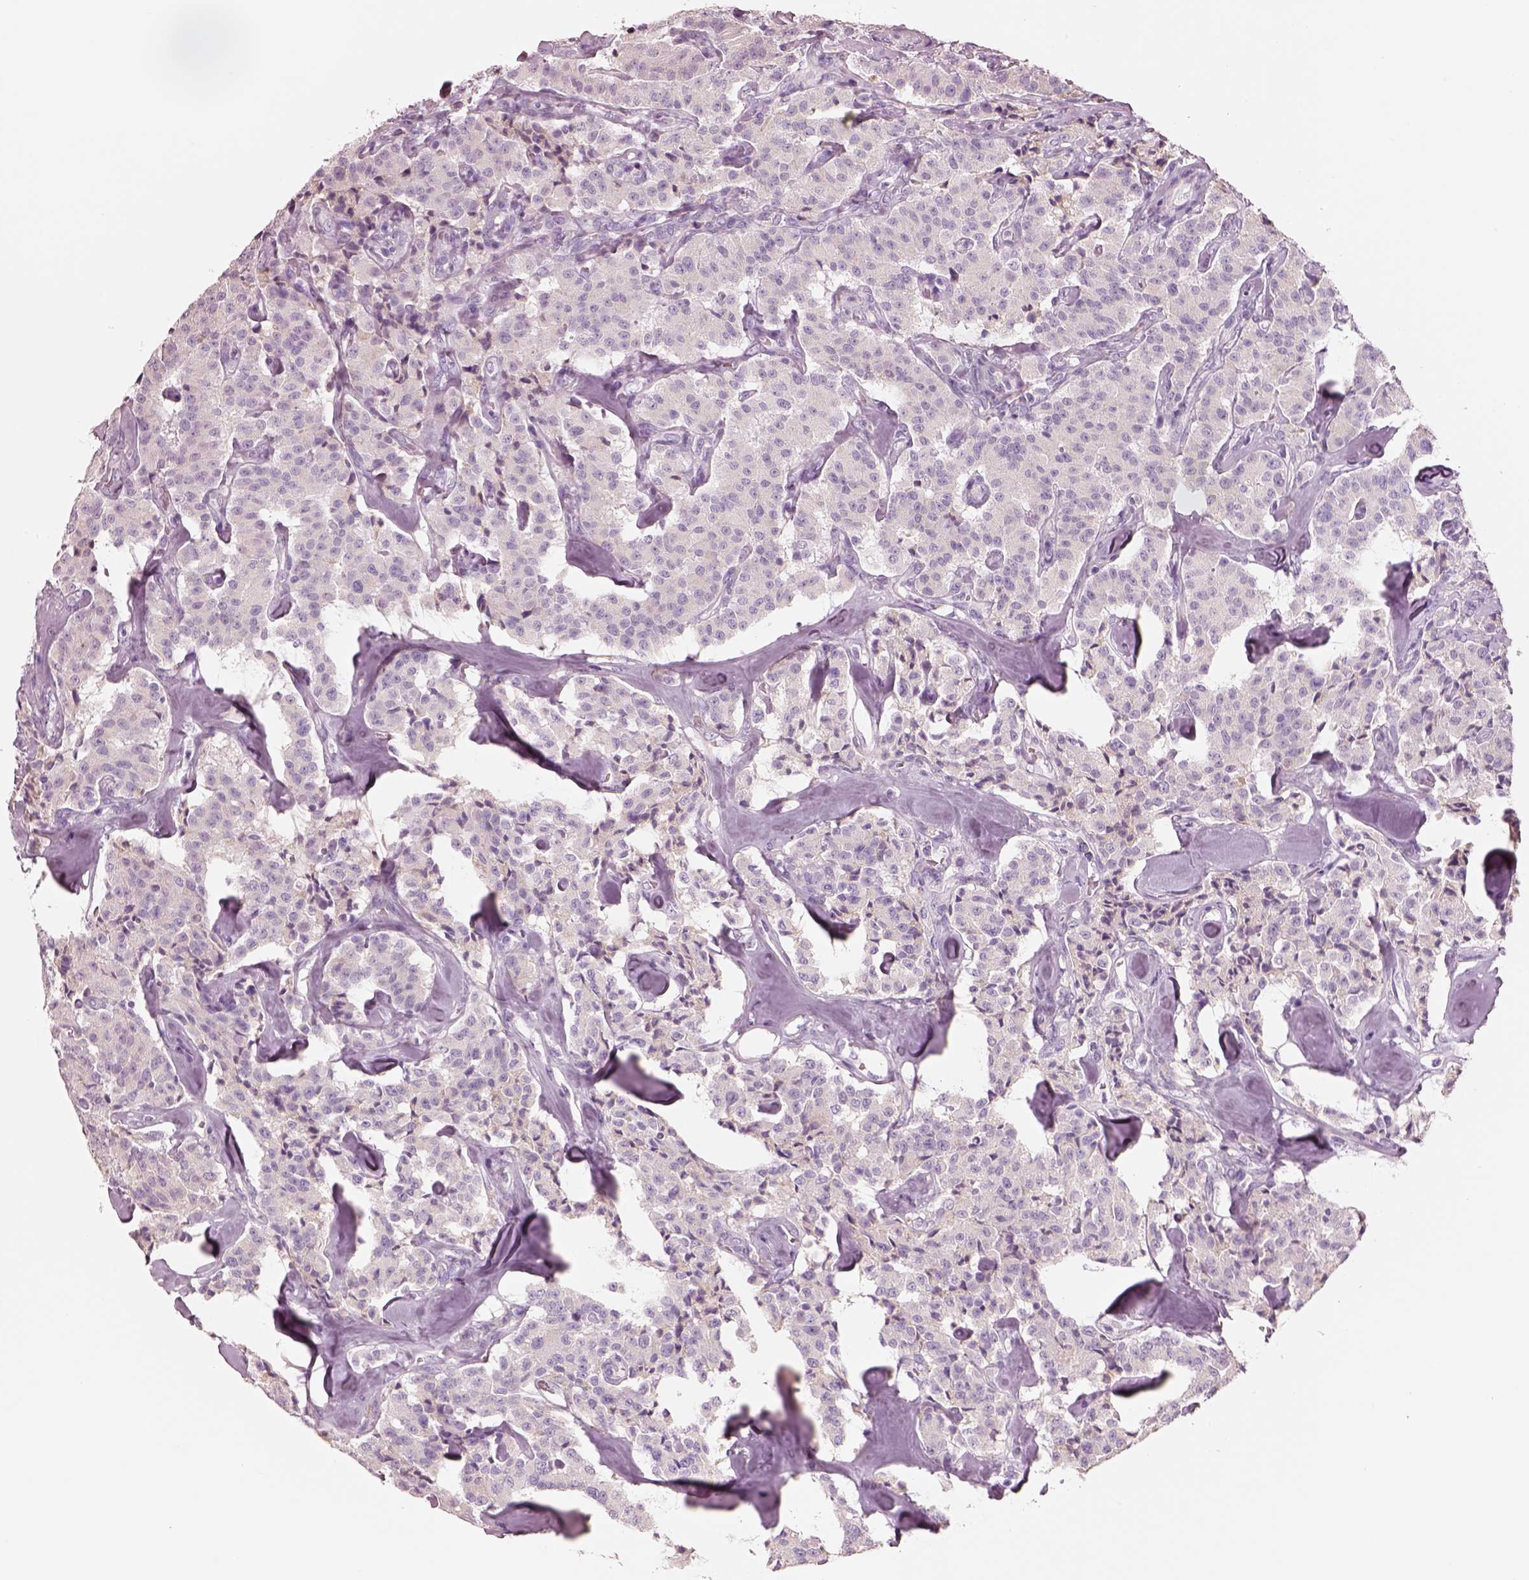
{"staining": {"intensity": "negative", "quantity": "none", "location": "none"}, "tissue": "carcinoid", "cell_type": "Tumor cells", "image_type": "cancer", "snomed": [{"axis": "morphology", "description": "Carcinoid, malignant, NOS"}, {"axis": "topography", "description": "Pancreas"}], "caption": "Carcinoid was stained to show a protein in brown. There is no significant expression in tumor cells.", "gene": "PNOC", "patient": {"sex": "male", "age": 41}}